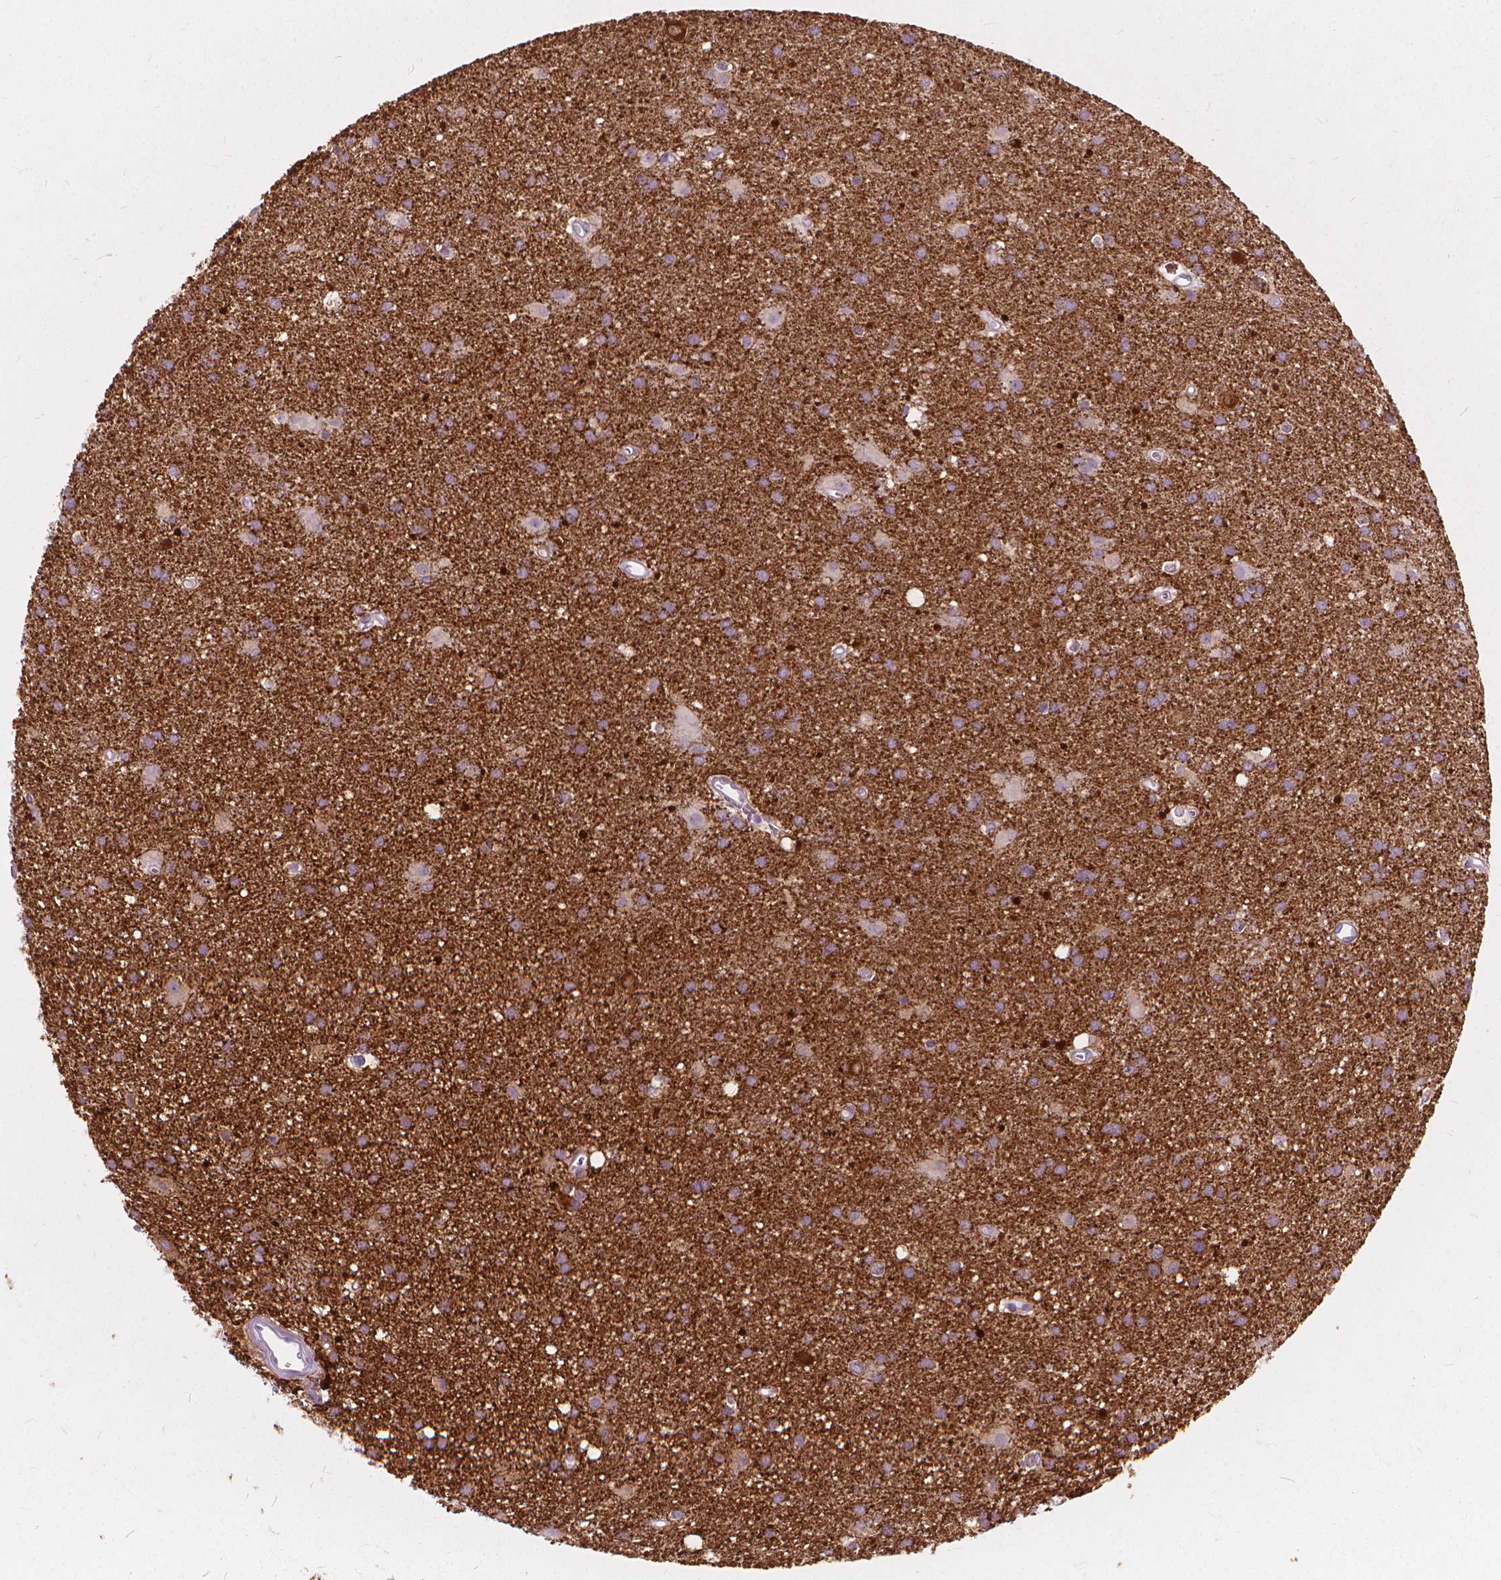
{"staining": {"intensity": "weak", "quantity": ">75%", "location": "cytoplasmic/membranous"}, "tissue": "glioma", "cell_type": "Tumor cells", "image_type": "cancer", "snomed": [{"axis": "morphology", "description": "Glioma, malignant, Low grade"}, {"axis": "topography", "description": "Brain"}], "caption": "Glioma stained with DAB (3,3'-diaminobenzidine) immunohistochemistry (IHC) shows low levels of weak cytoplasmic/membranous positivity in about >75% of tumor cells.", "gene": "DNM1", "patient": {"sex": "male", "age": 58}}